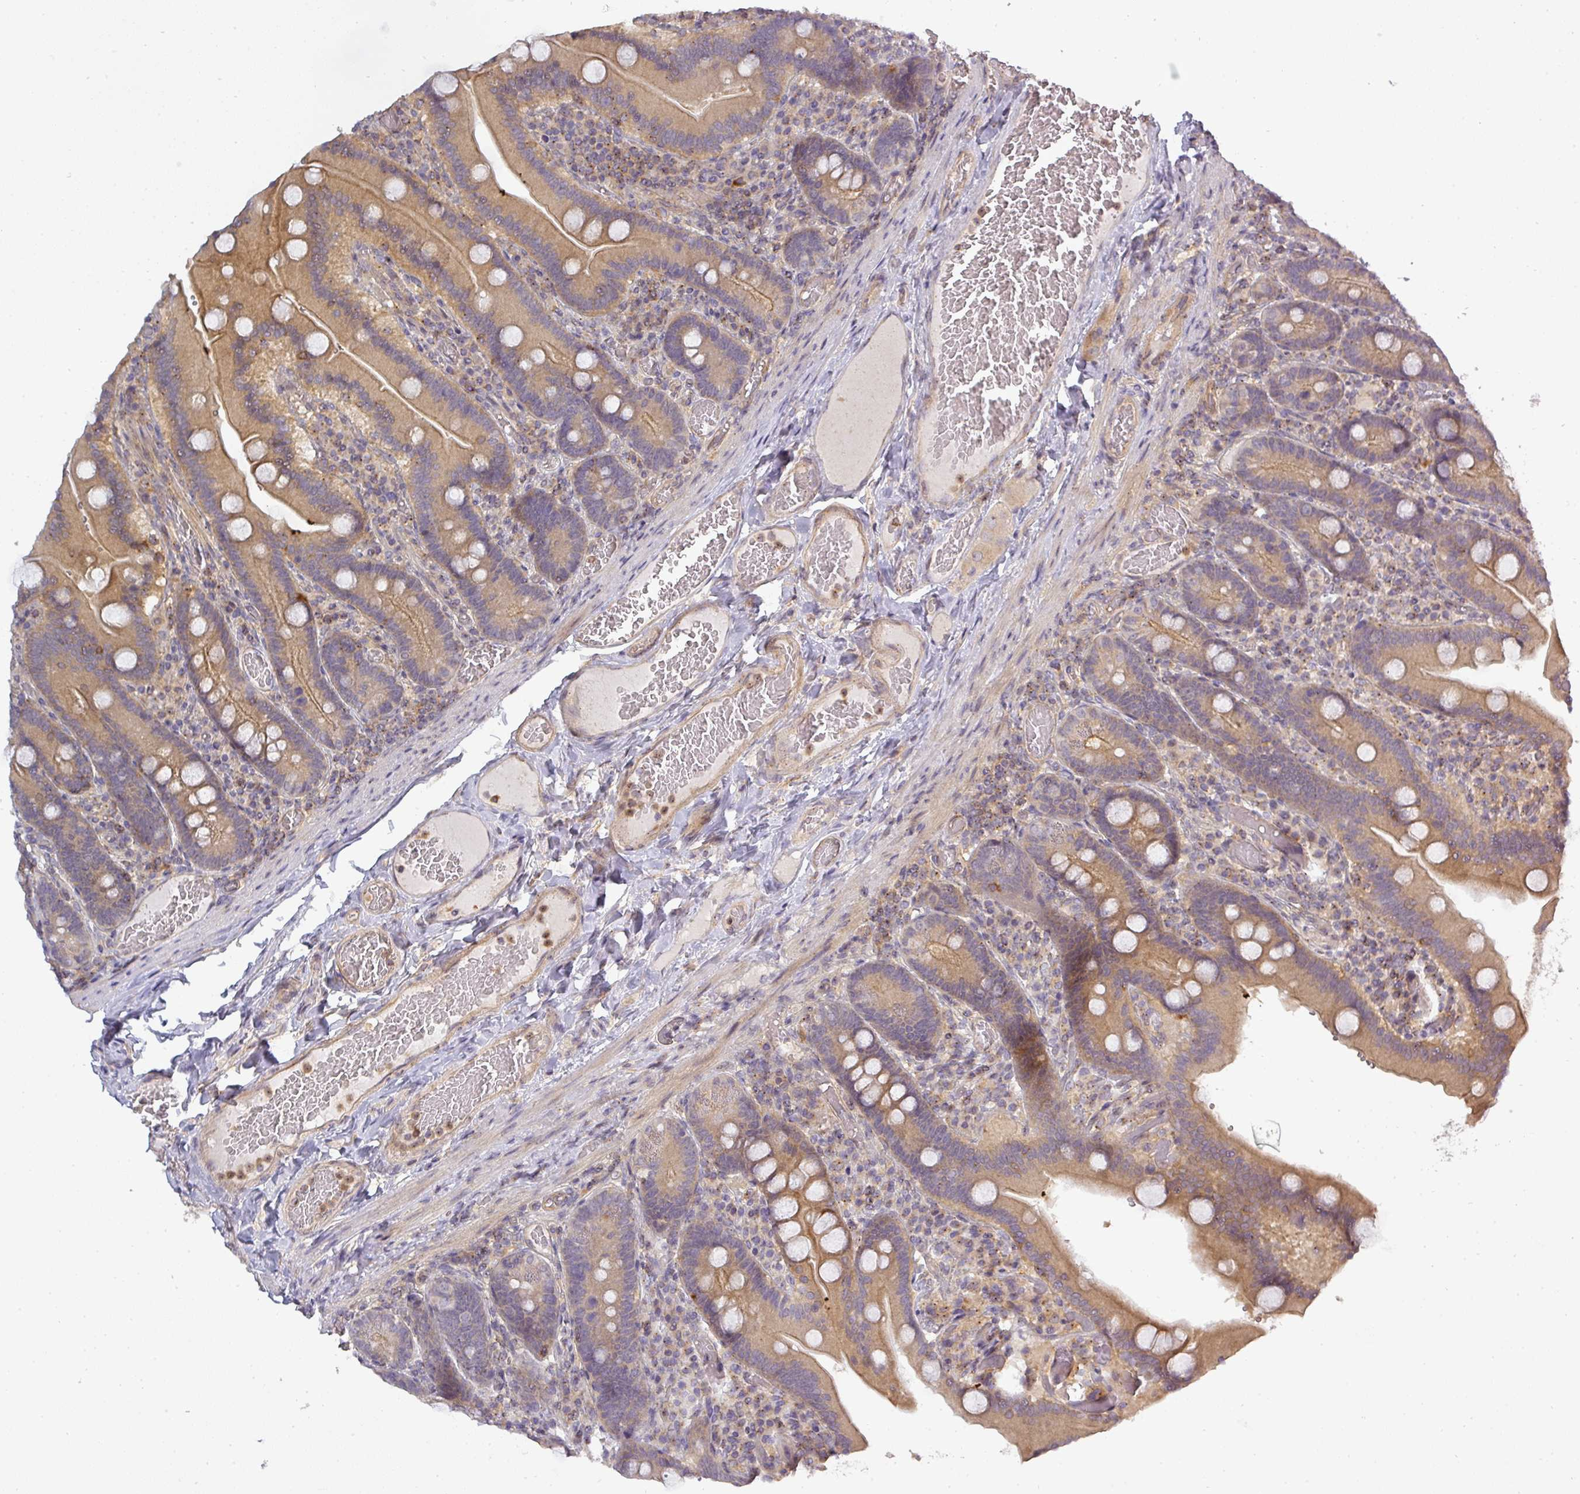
{"staining": {"intensity": "moderate", "quantity": ">75%", "location": "cytoplasmic/membranous"}, "tissue": "duodenum", "cell_type": "Glandular cells", "image_type": "normal", "snomed": [{"axis": "morphology", "description": "Normal tissue, NOS"}, {"axis": "topography", "description": "Duodenum"}], "caption": "Immunohistochemistry photomicrograph of normal duodenum: human duodenum stained using immunohistochemistry (IHC) displays medium levels of moderate protein expression localized specifically in the cytoplasmic/membranous of glandular cells, appearing as a cytoplasmic/membranous brown color.", "gene": "NIN", "patient": {"sex": "female", "age": 62}}